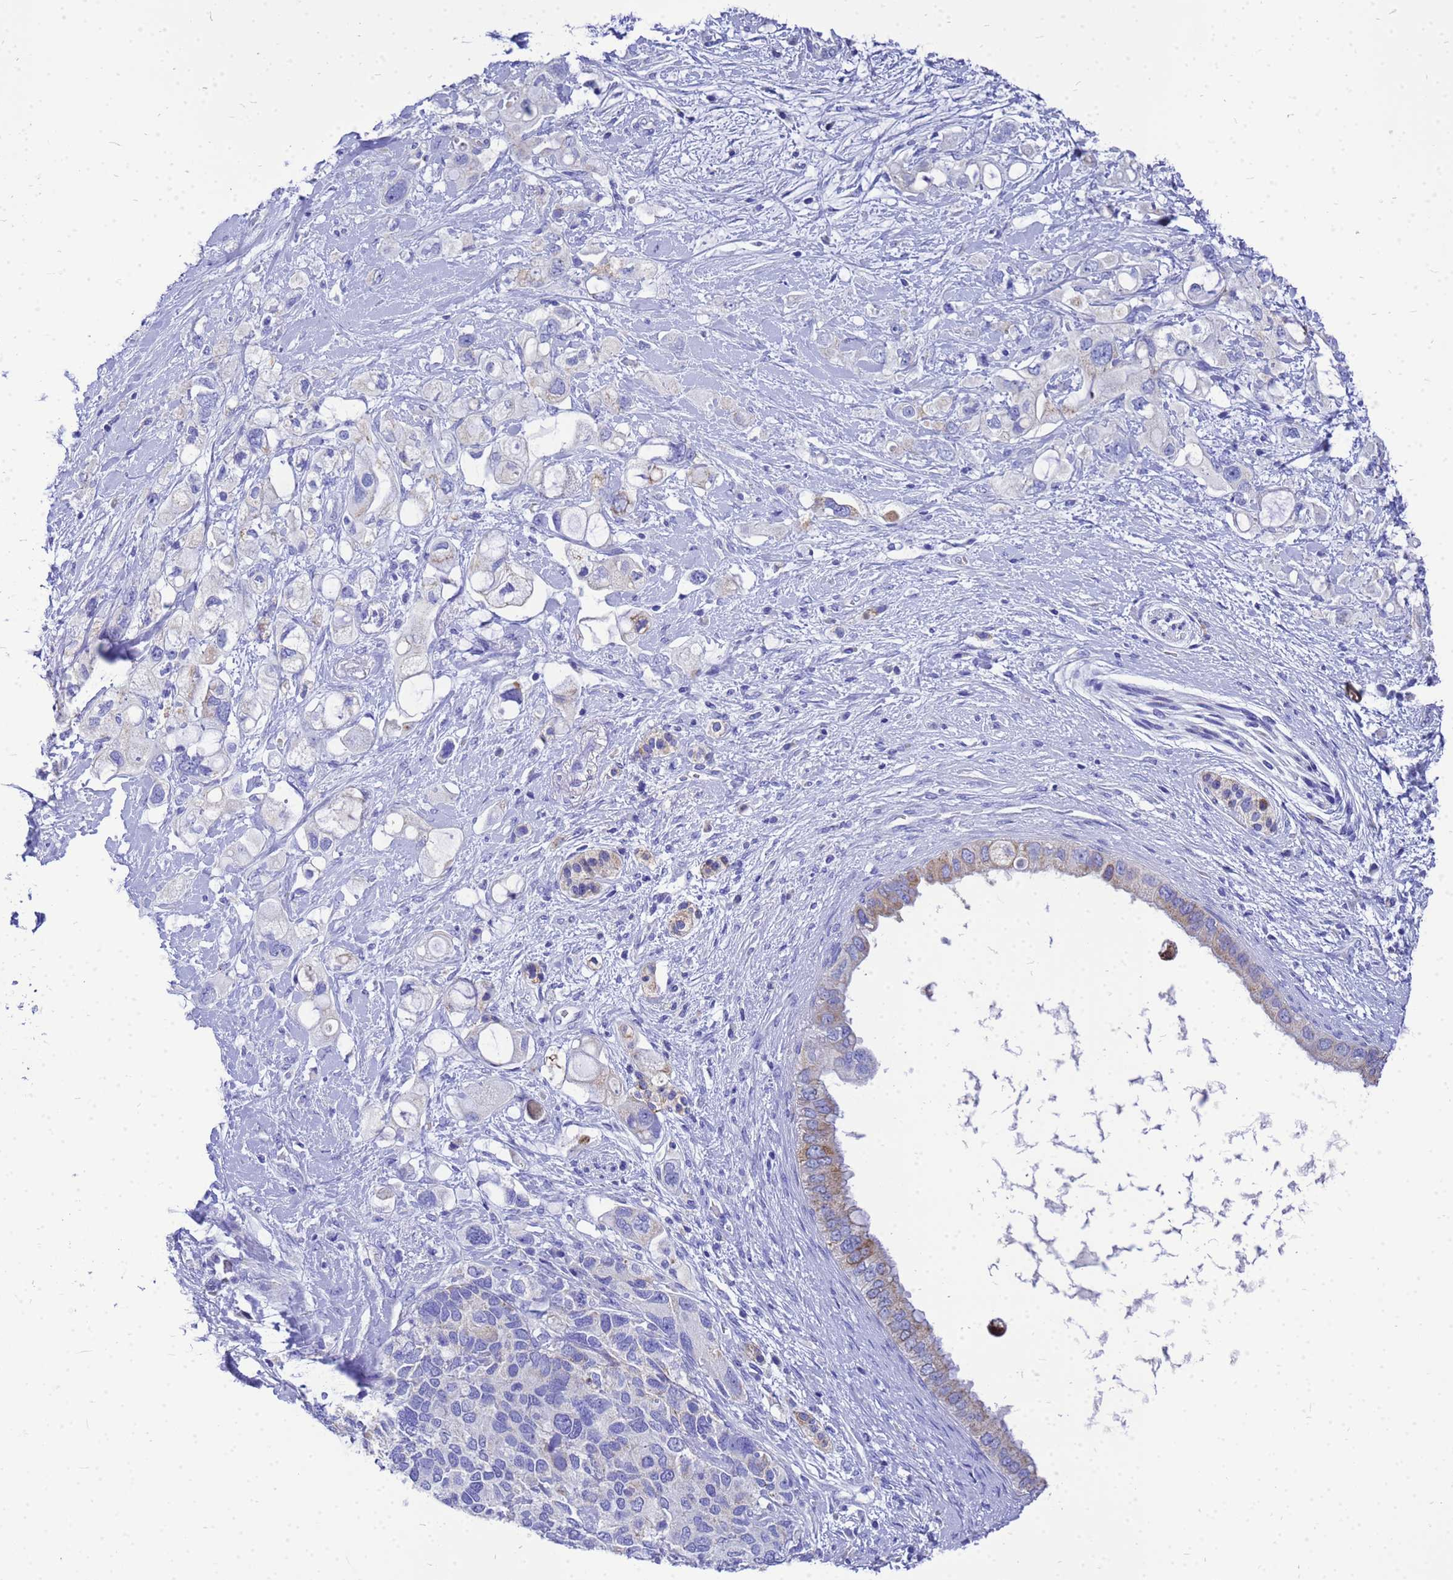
{"staining": {"intensity": "moderate", "quantity": "<25%", "location": "cytoplasmic/membranous"}, "tissue": "pancreatic cancer", "cell_type": "Tumor cells", "image_type": "cancer", "snomed": [{"axis": "morphology", "description": "Adenocarcinoma, NOS"}, {"axis": "topography", "description": "Pancreas"}], "caption": "Immunohistochemical staining of human pancreatic adenocarcinoma displays moderate cytoplasmic/membranous protein expression in approximately <25% of tumor cells.", "gene": "OR52E2", "patient": {"sex": "female", "age": 56}}